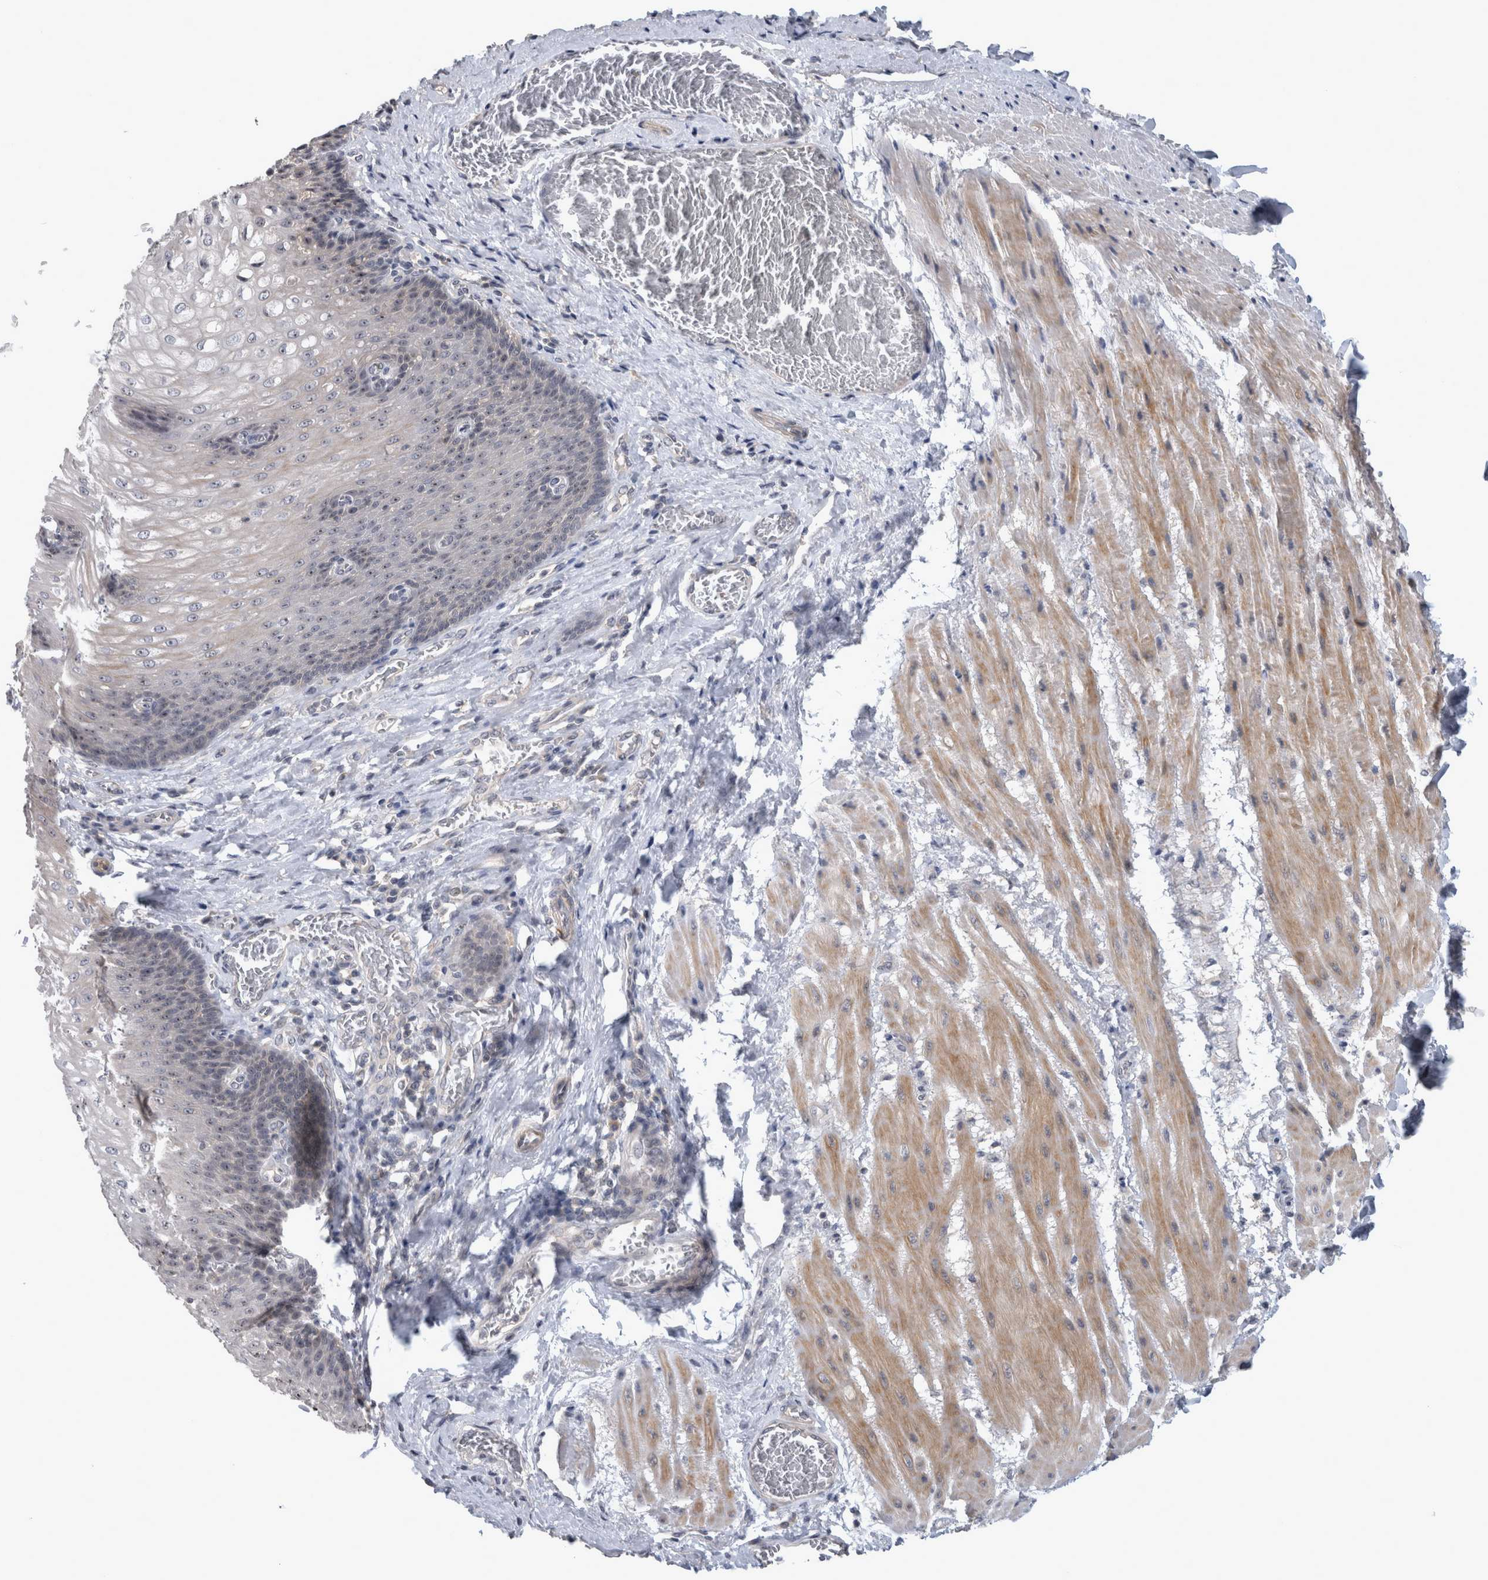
{"staining": {"intensity": "moderate", "quantity": "<25%", "location": "nuclear"}, "tissue": "esophagus", "cell_type": "Squamous epithelial cells", "image_type": "normal", "snomed": [{"axis": "morphology", "description": "Normal tissue, NOS"}, {"axis": "topography", "description": "Esophagus"}], "caption": "Squamous epithelial cells display low levels of moderate nuclear positivity in approximately <25% of cells in unremarkable esophagus.", "gene": "RBM28", "patient": {"sex": "male", "age": 48}}